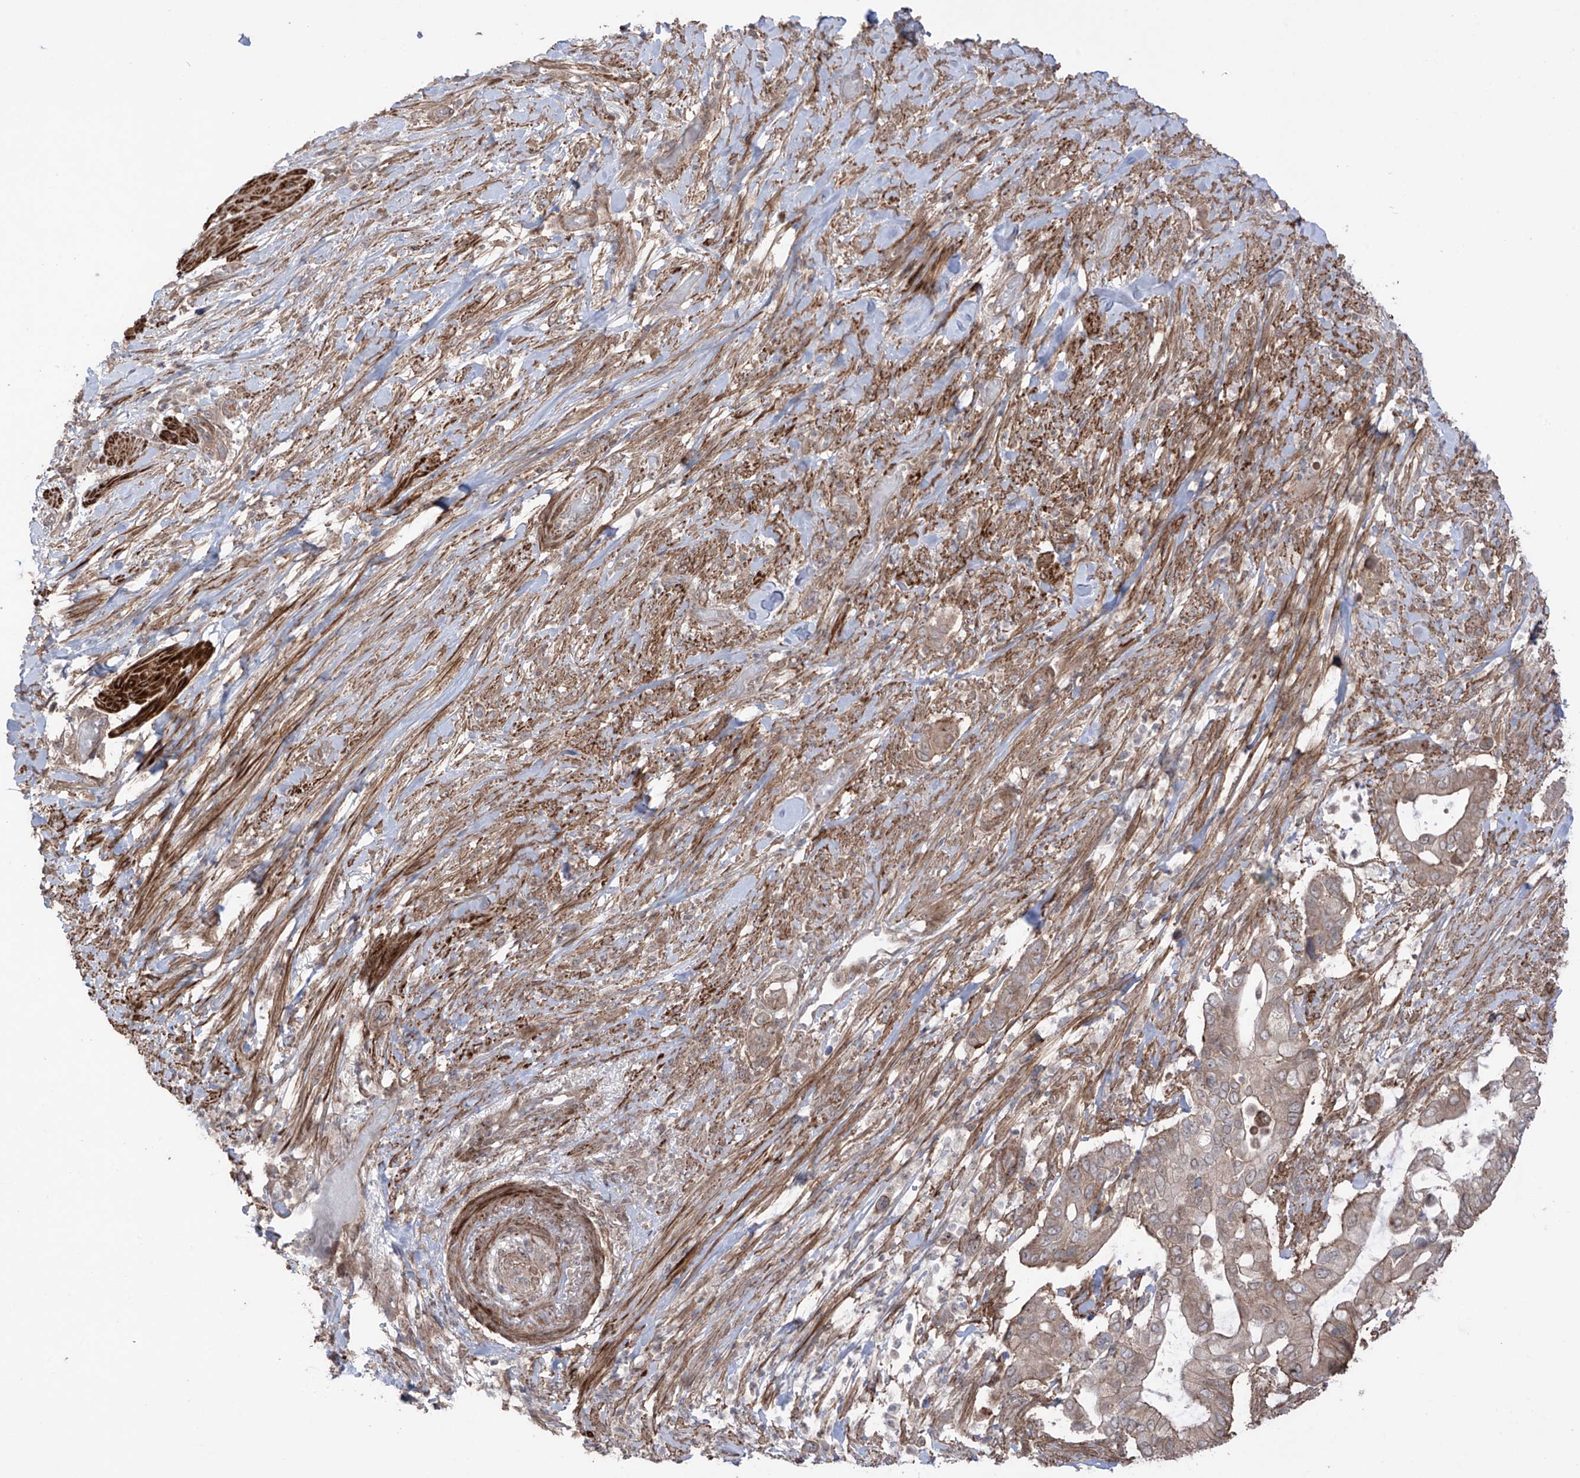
{"staining": {"intensity": "moderate", "quantity": "25%-75%", "location": "cytoplasmic/membranous"}, "tissue": "pancreatic cancer", "cell_type": "Tumor cells", "image_type": "cancer", "snomed": [{"axis": "morphology", "description": "Adenocarcinoma, NOS"}, {"axis": "topography", "description": "Pancreas"}], "caption": "Protein analysis of pancreatic adenocarcinoma tissue displays moderate cytoplasmic/membranous staining in about 25%-75% of tumor cells. The protein of interest is shown in brown color, while the nuclei are stained blue.", "gene": "LRRC74A", "patient": {"sex": "male", "age": 68}}